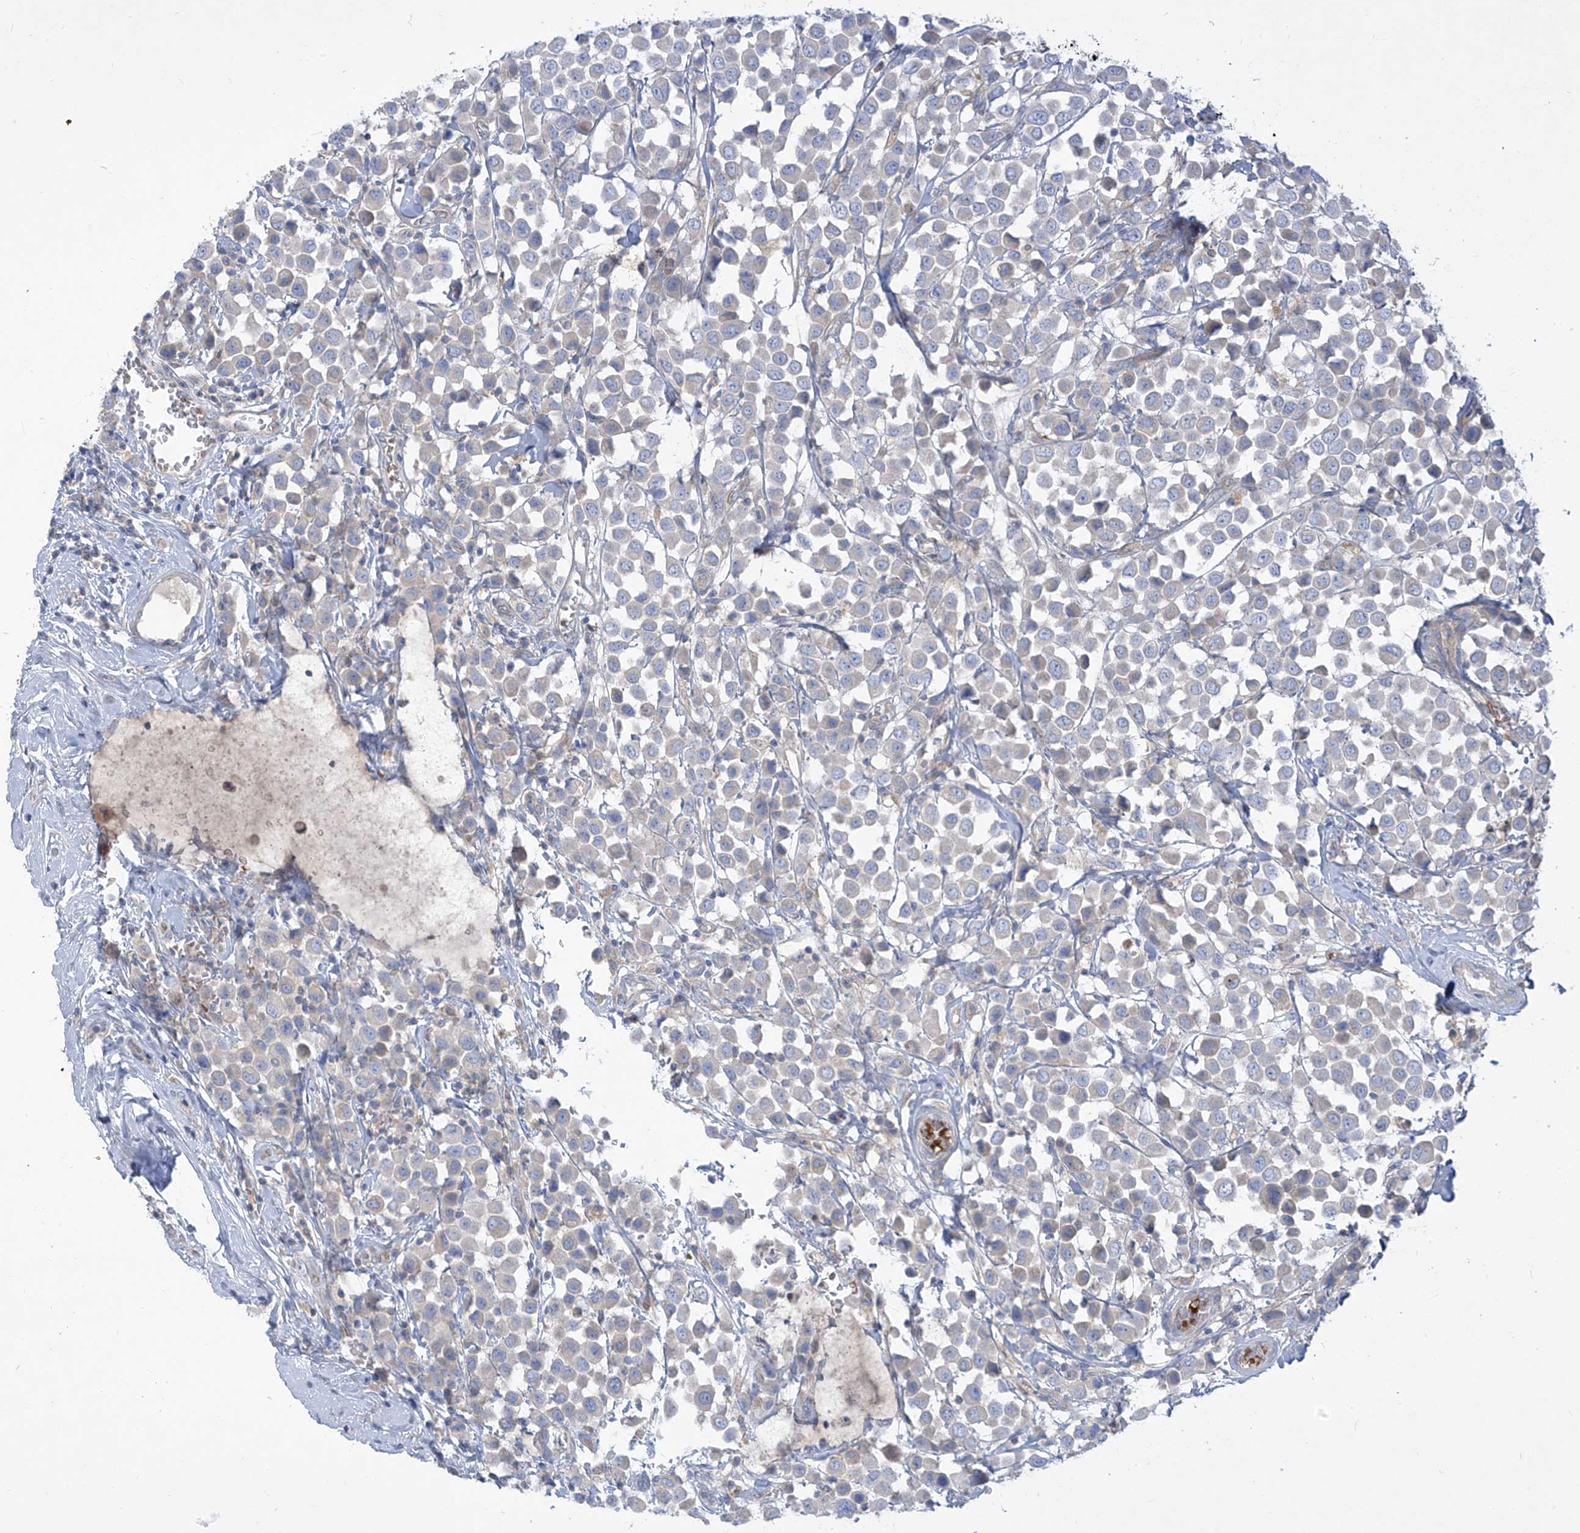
{"staining": {"intensity": "negative", "quantity": "none", "location": "none"}, "tissue": "breast cancer", "cell_type": "Tumor cells", "image_type": "cancer", "snomed": [{"axis": "morphology", "description": "Duct carcinoma"}, {"axis": "topography", "description": "Breast"}], "caption": "IHC image of neoplastic tissue: breast cancer (invasive ductal carcinoma) stained with DAB (3,3'-diaminobenzidine) shows no significant protein positivity in tumor cells.", "gene": "DGKQ", "patient": {"sex": "female", "age": 61}}